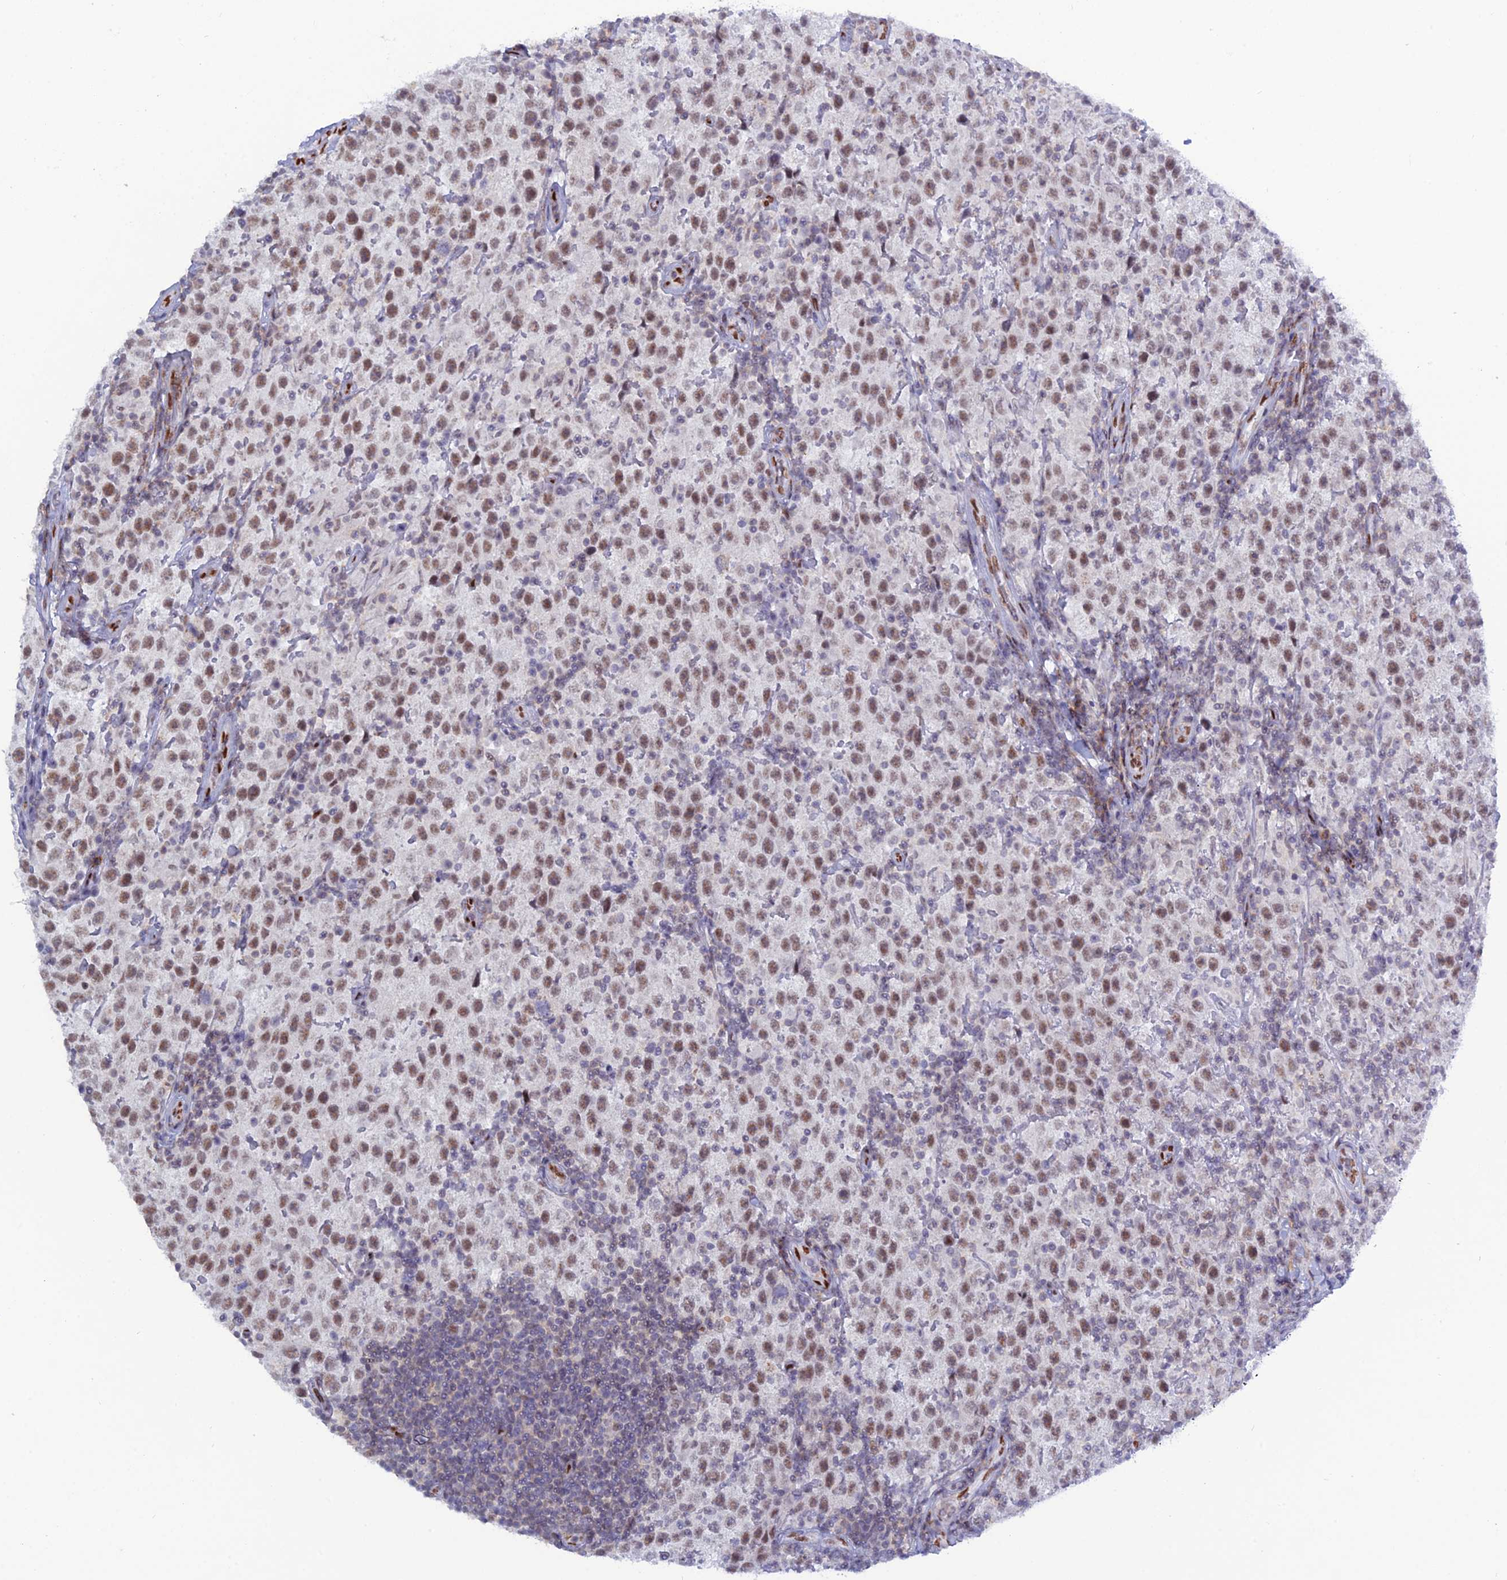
{"staining": {"intensity": "moderate", "quantity": ">75%", "location": "nuclear"}, "tissue": "testis cancer", "cell_type": "Tumor cells", "image_type": "cancer", "snomed": [{"axis": "morphology", "description": "Seminoma, NOS"}, {"axis": "morphology", "description": "Carcinoma, Embryonal, NOS"}, {"axis": "topography", "description": "Testis"}], "caption": "Protein staining of testis cancer tissue displays moderate nuclear expression in approximately >75% of tumor cells.", "gene": "NOL4L", "patient": {"sex": "male", "age": 41}}